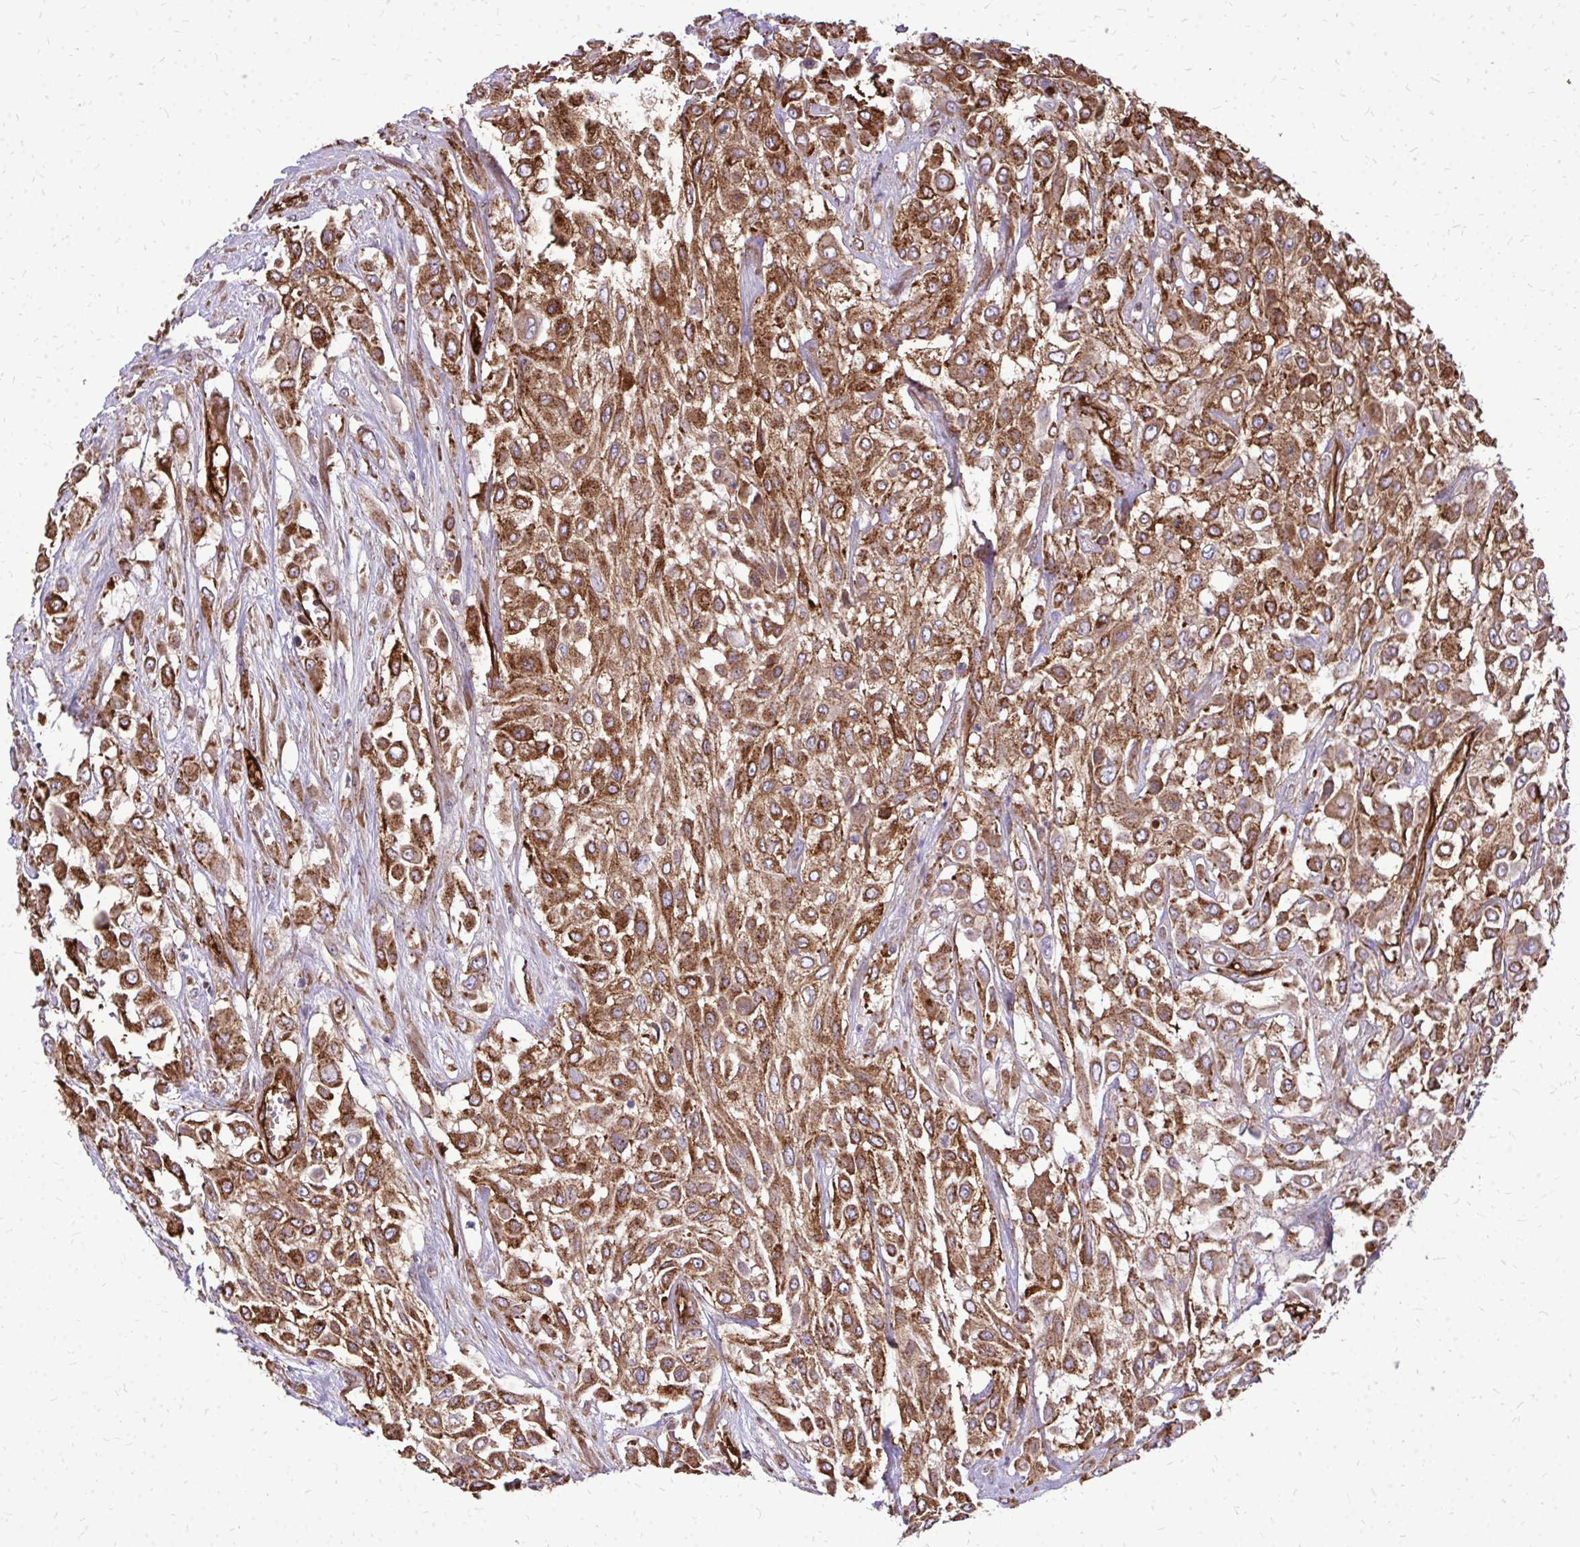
{"staining": {"intensity": "moderate", "quantity": ">75%", "location": "cytoplasmic/membranous"}, "tissue": "urothelial cancer", "cell_type": "Tumor cells", "image_type": "cancer", "snomed": [{"axis": "morphology", "description": "Urothelial carcinoma, High grade"}, {"axis": "topography", "description": "Urinary bladder"}], "caption": "Immunohistochemical staining of urothelial cancer displays medium levels of moderate cytoplasmic/membranous staining in approximately >75% of tumor cells.", "gene": "MARCKSL1", "patient": {"sex": "male", "age": 57}}